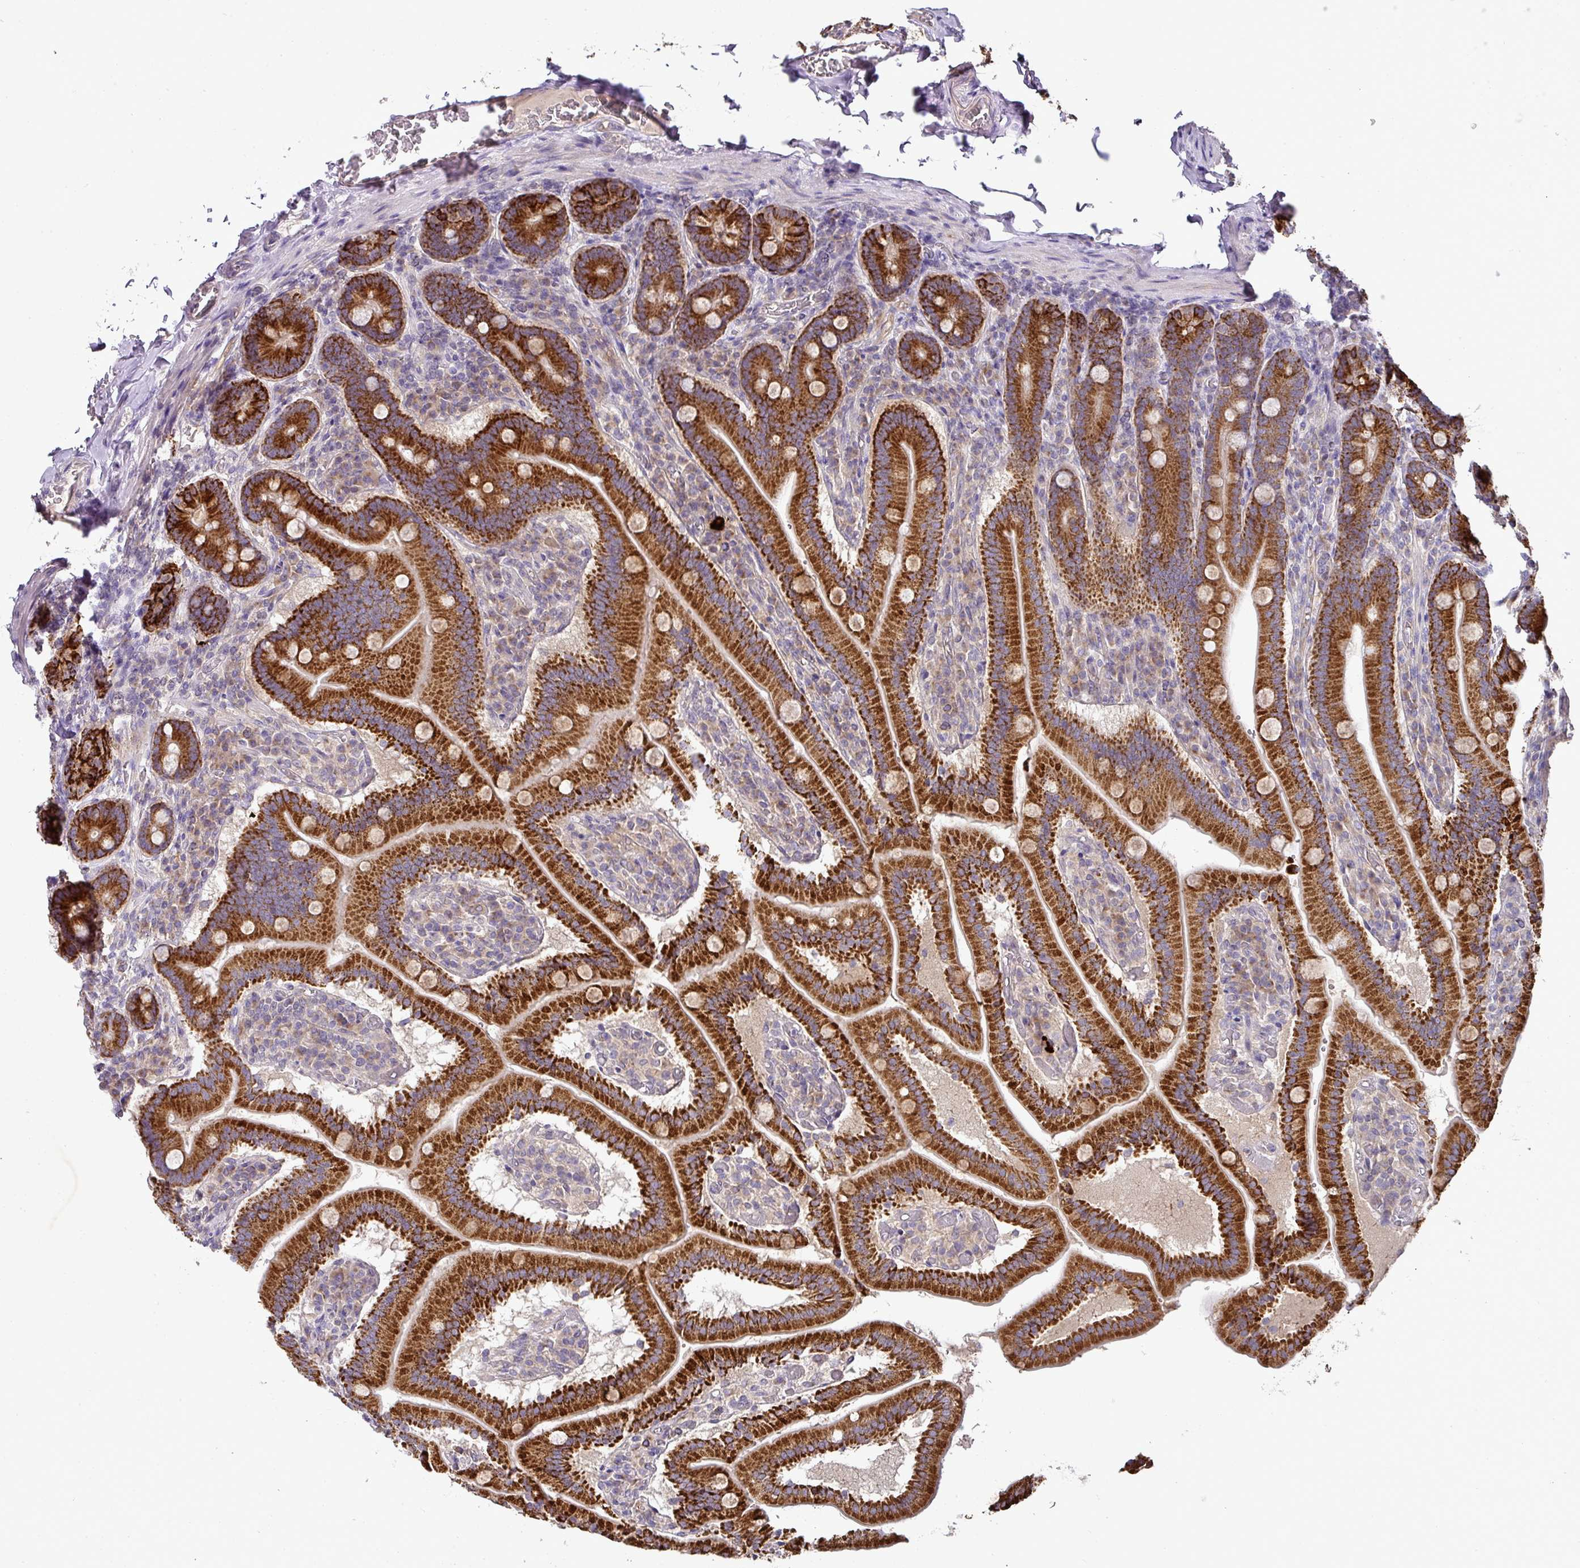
{"staining": {"intensity": "strong", "quantity": ">75%", "location": "cytoplasmic/membranous"}, "tissue": "duodenum", "cell_type": "Glandular cells", "image_type": "normal", "snomed": [{"axis": "morphology", "description": "Normal tissue, NOS"}, {"axis": "topography", "description": "Duodenum"}], "caption": "Brown immunohistochemical staining in unremarkable duodenum reveals strong cytoplasmic/membranous staining in about >75% of glandular cells. (Brightfield microscopy of DAB IHC at high magnification).", "gene": "SKIC2", "patient": {"sex": "female", "age": 62}}